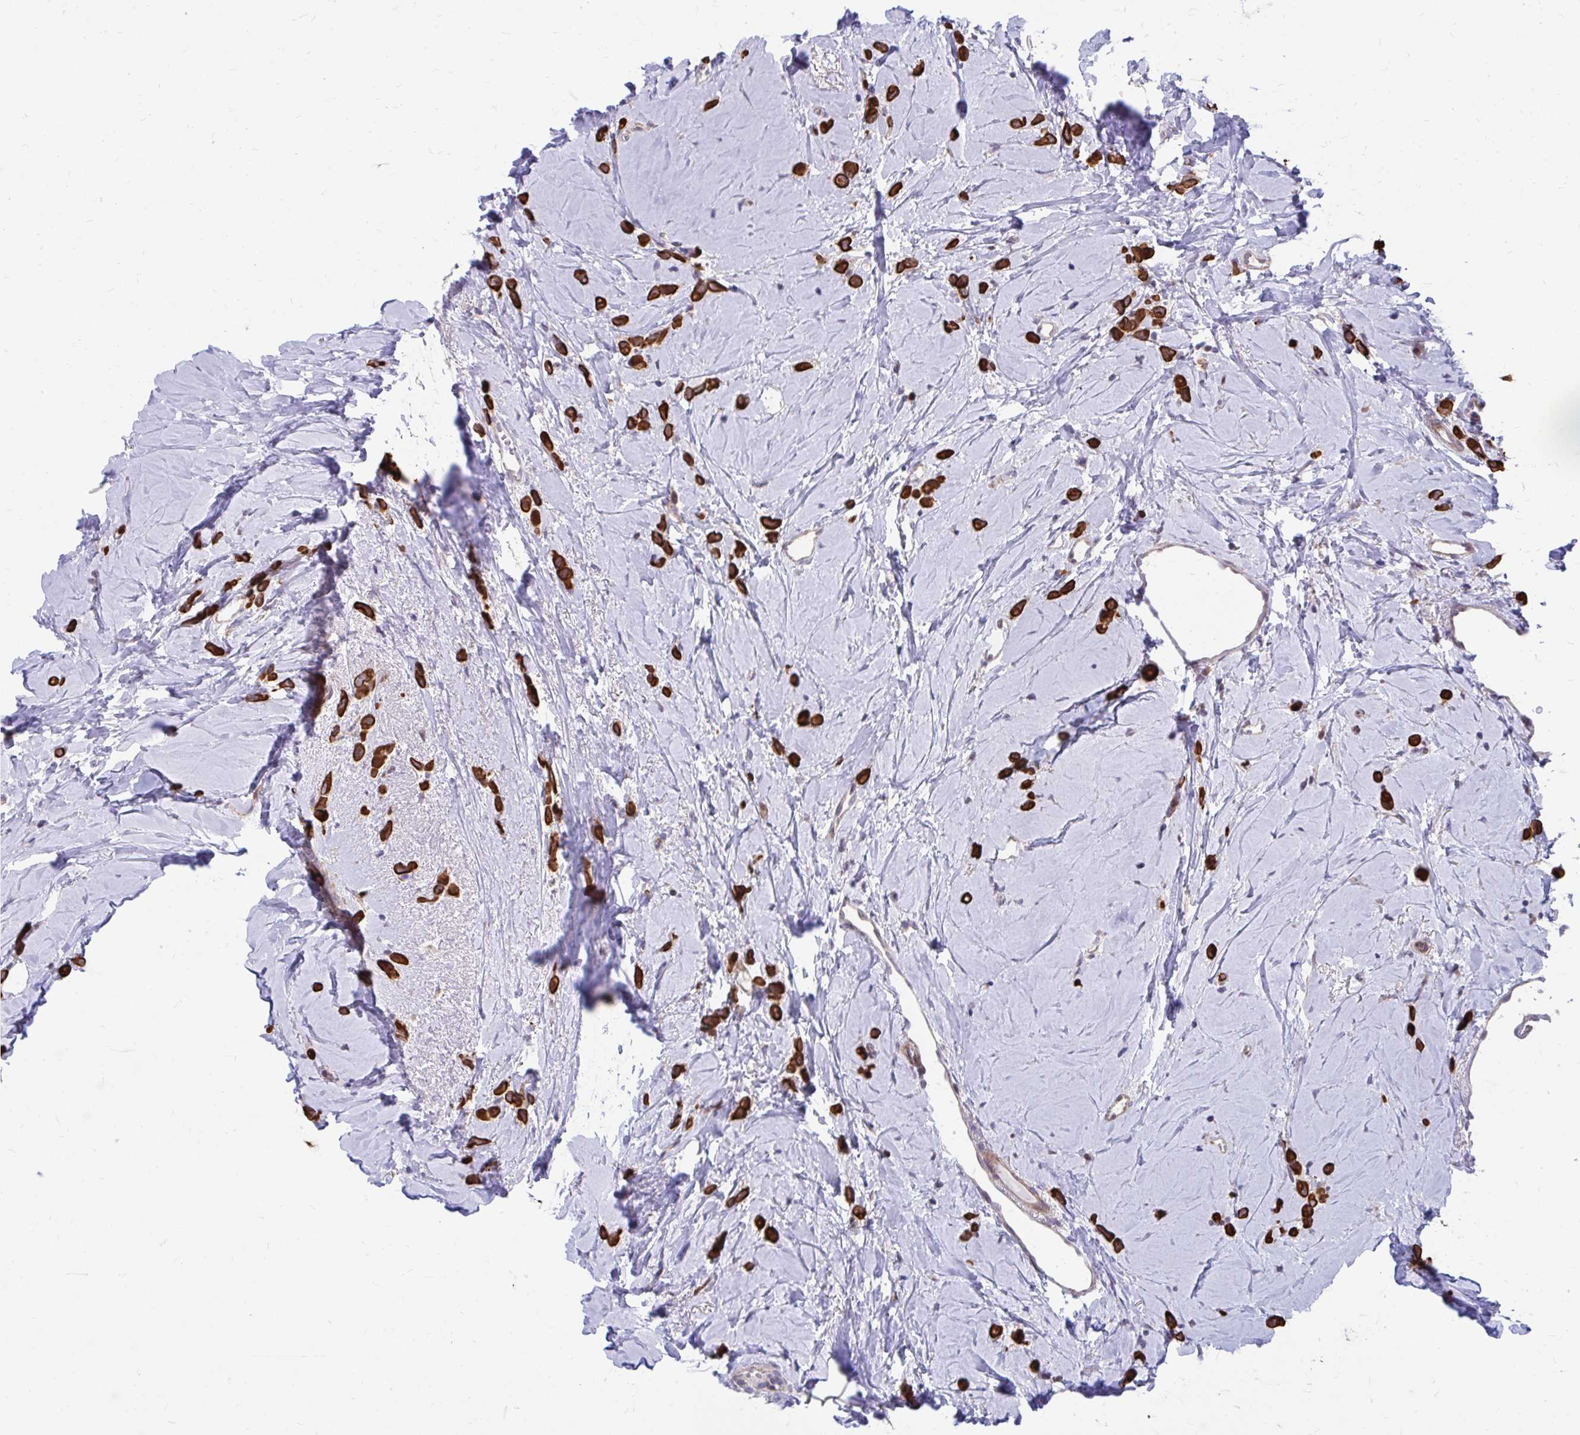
{"staining": {"intensity": "strong", "quantity": ">75%", "location": "cytoplasmic/membranous"}, "tissue": "breast cancer", "cell_type": "Tumor cells", "image_type": "cancer", "snomed": [{"axis": "morphology", "description": "Lobular carcinoma"}, {"axis": "topography", "description": "Breast"}], "caption": "IHC image of lobular carcinoma (breast) stained for a protein (brown), which displays high levels of strong cytoplasmic/membranous staining in about >75% of tumor cells.", "gene": "ANKRD30B", "patient": {"sex": "female", "age": 66}}